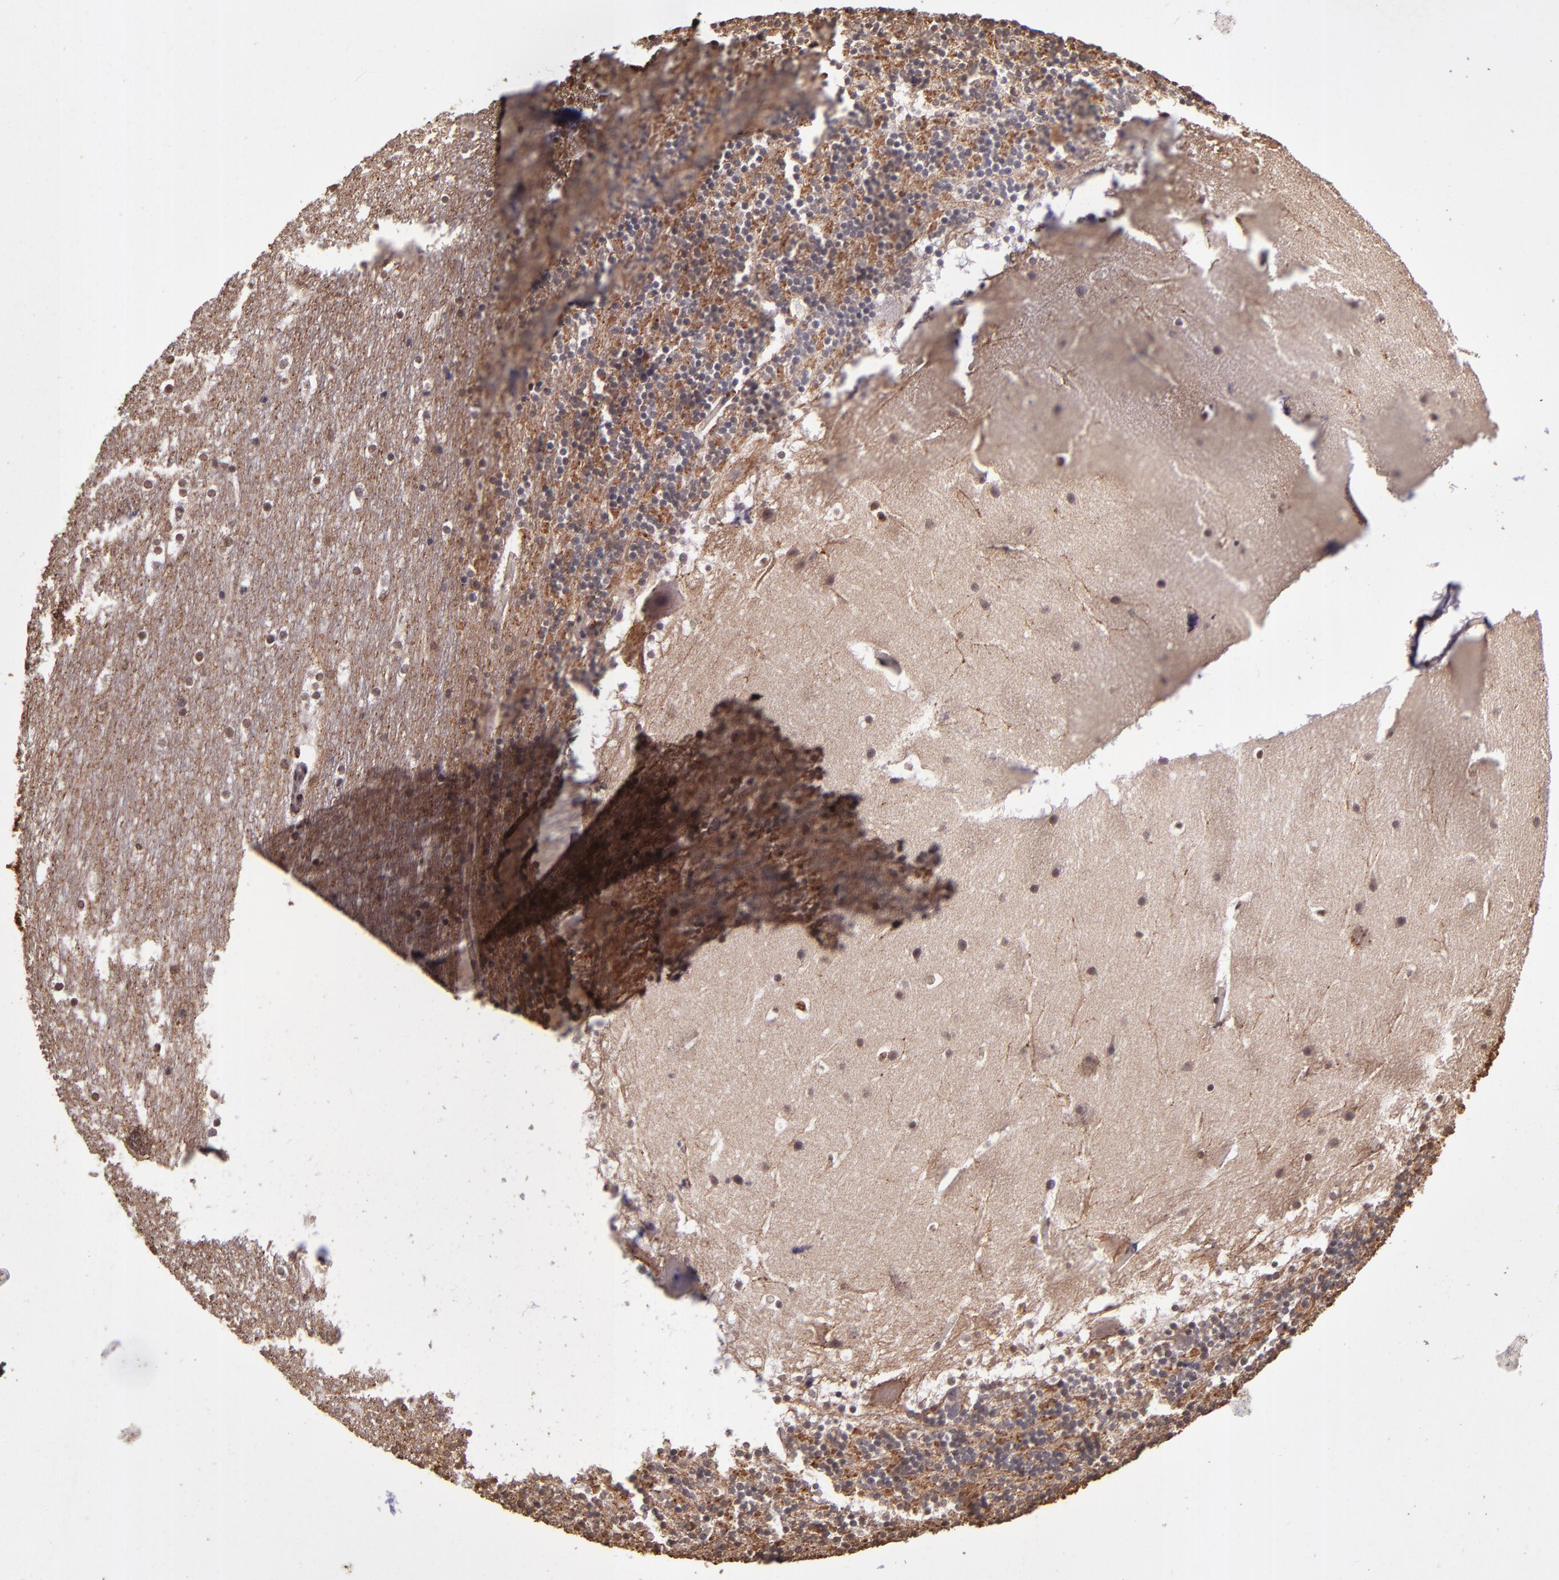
{"staining": {"intensity": "negative", "quantity": "none", "location": "none"}, "tissue": "cerebellum", "cell_type": "Cells in granular layer", "image_type": "normal", "snomed": [{"axis": "morphology", "description": "Normal tissue, NOS"}, {"axis": "topography", "description": "Cerebellum"}], "caption": "This is an immunohistochemistry (IHC) micrograph of unremarkable human cerebellum. There is no positivity in cells in granular layer.", "gene": "SLC2A3", "patient": {"sex": "male", "age": 45}}